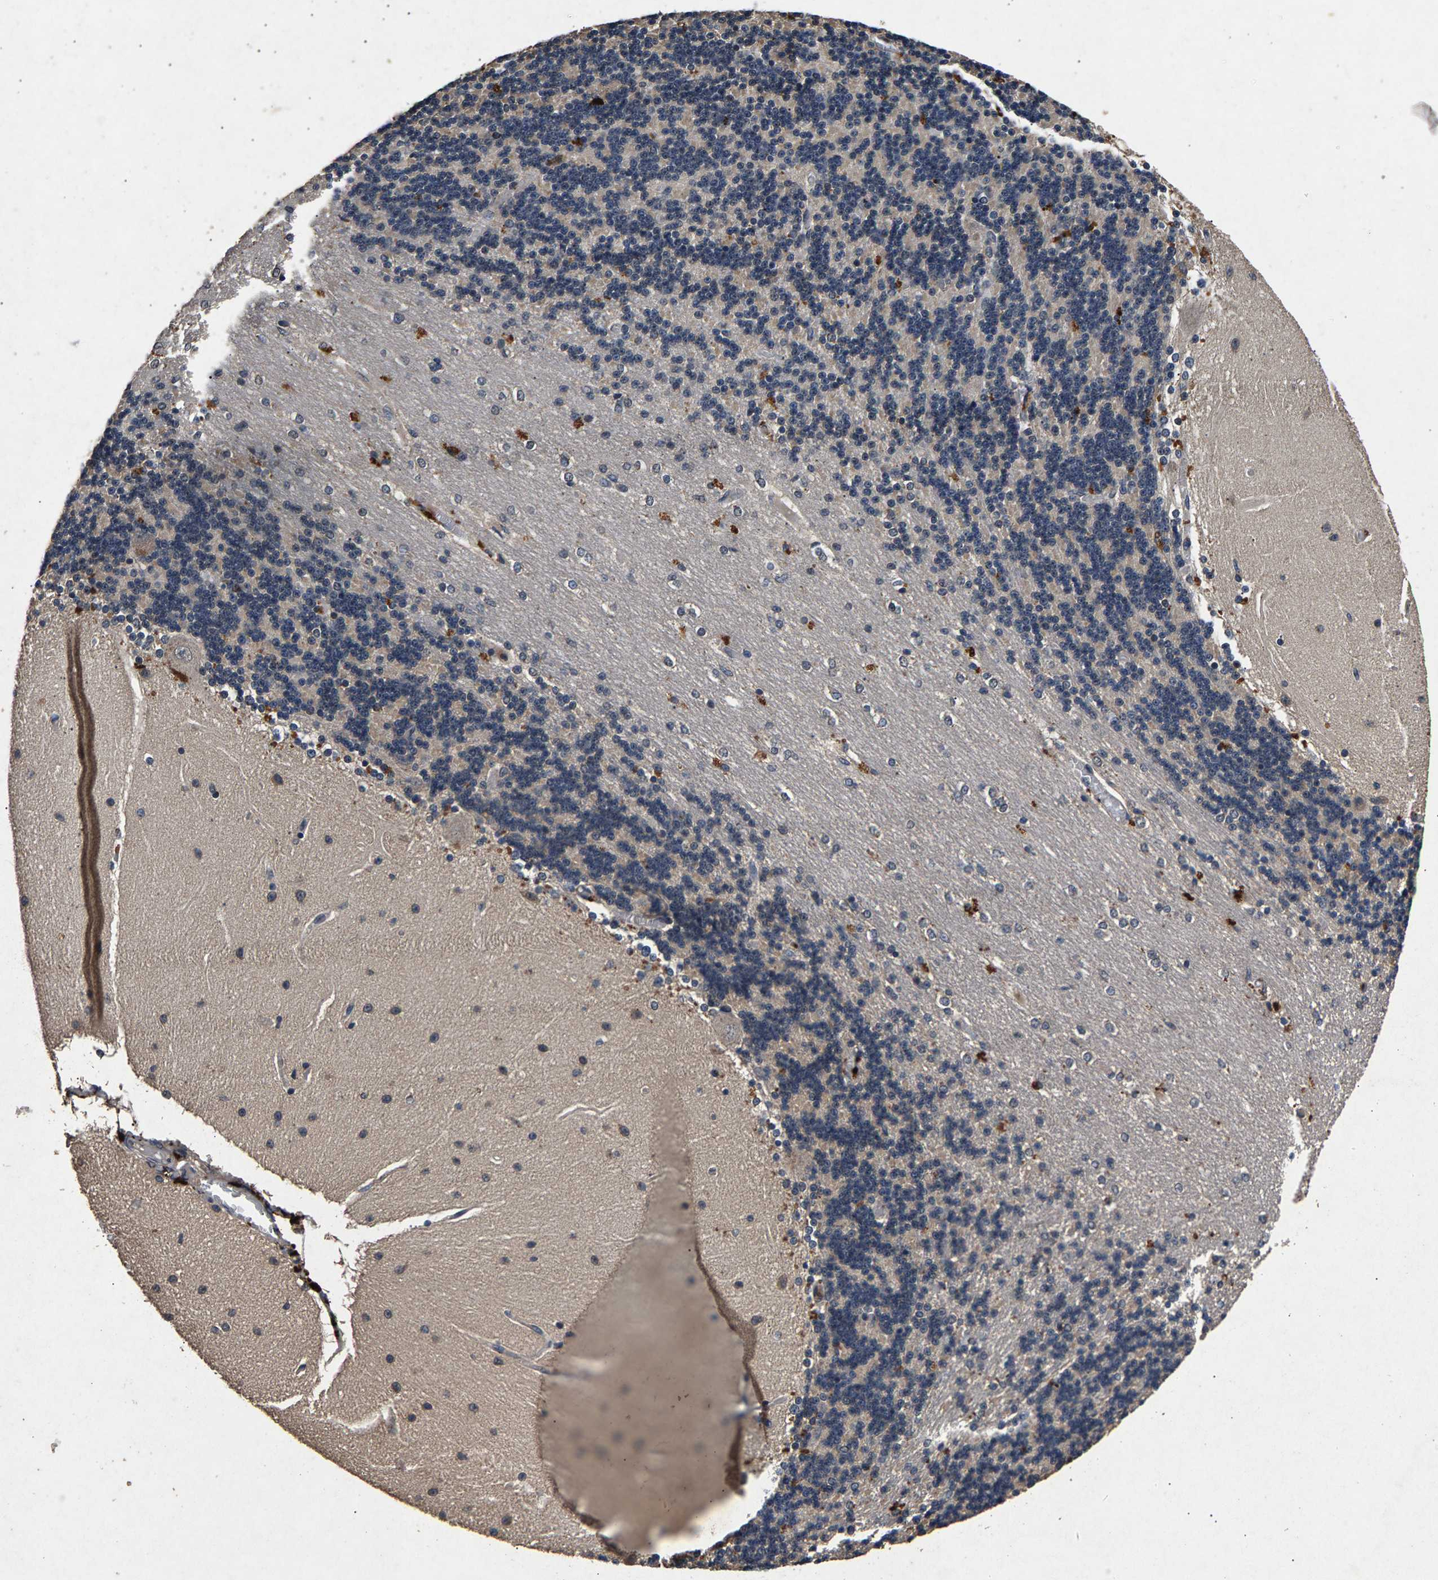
{"staining": {"intensity": "negative", "quantity": "none", "location": "none"}, "tissue": "cerebellum", "cell_type": "Cells in granular layer", "image_type": "normal", "snomed": [{"axis": "morphology", "description": "Normal tissue, NOS"}, {"axis": "topography", "description": "Cerebellum"}], "caption": "A photomicrograph of cerebellum stained for a protein exhibits no brown staining in cells in granular layer. (IHC, brightfield microscopy, high magnification).", "gene": "PPP1CC", "patient": {"sex": "female", "age": 54}}